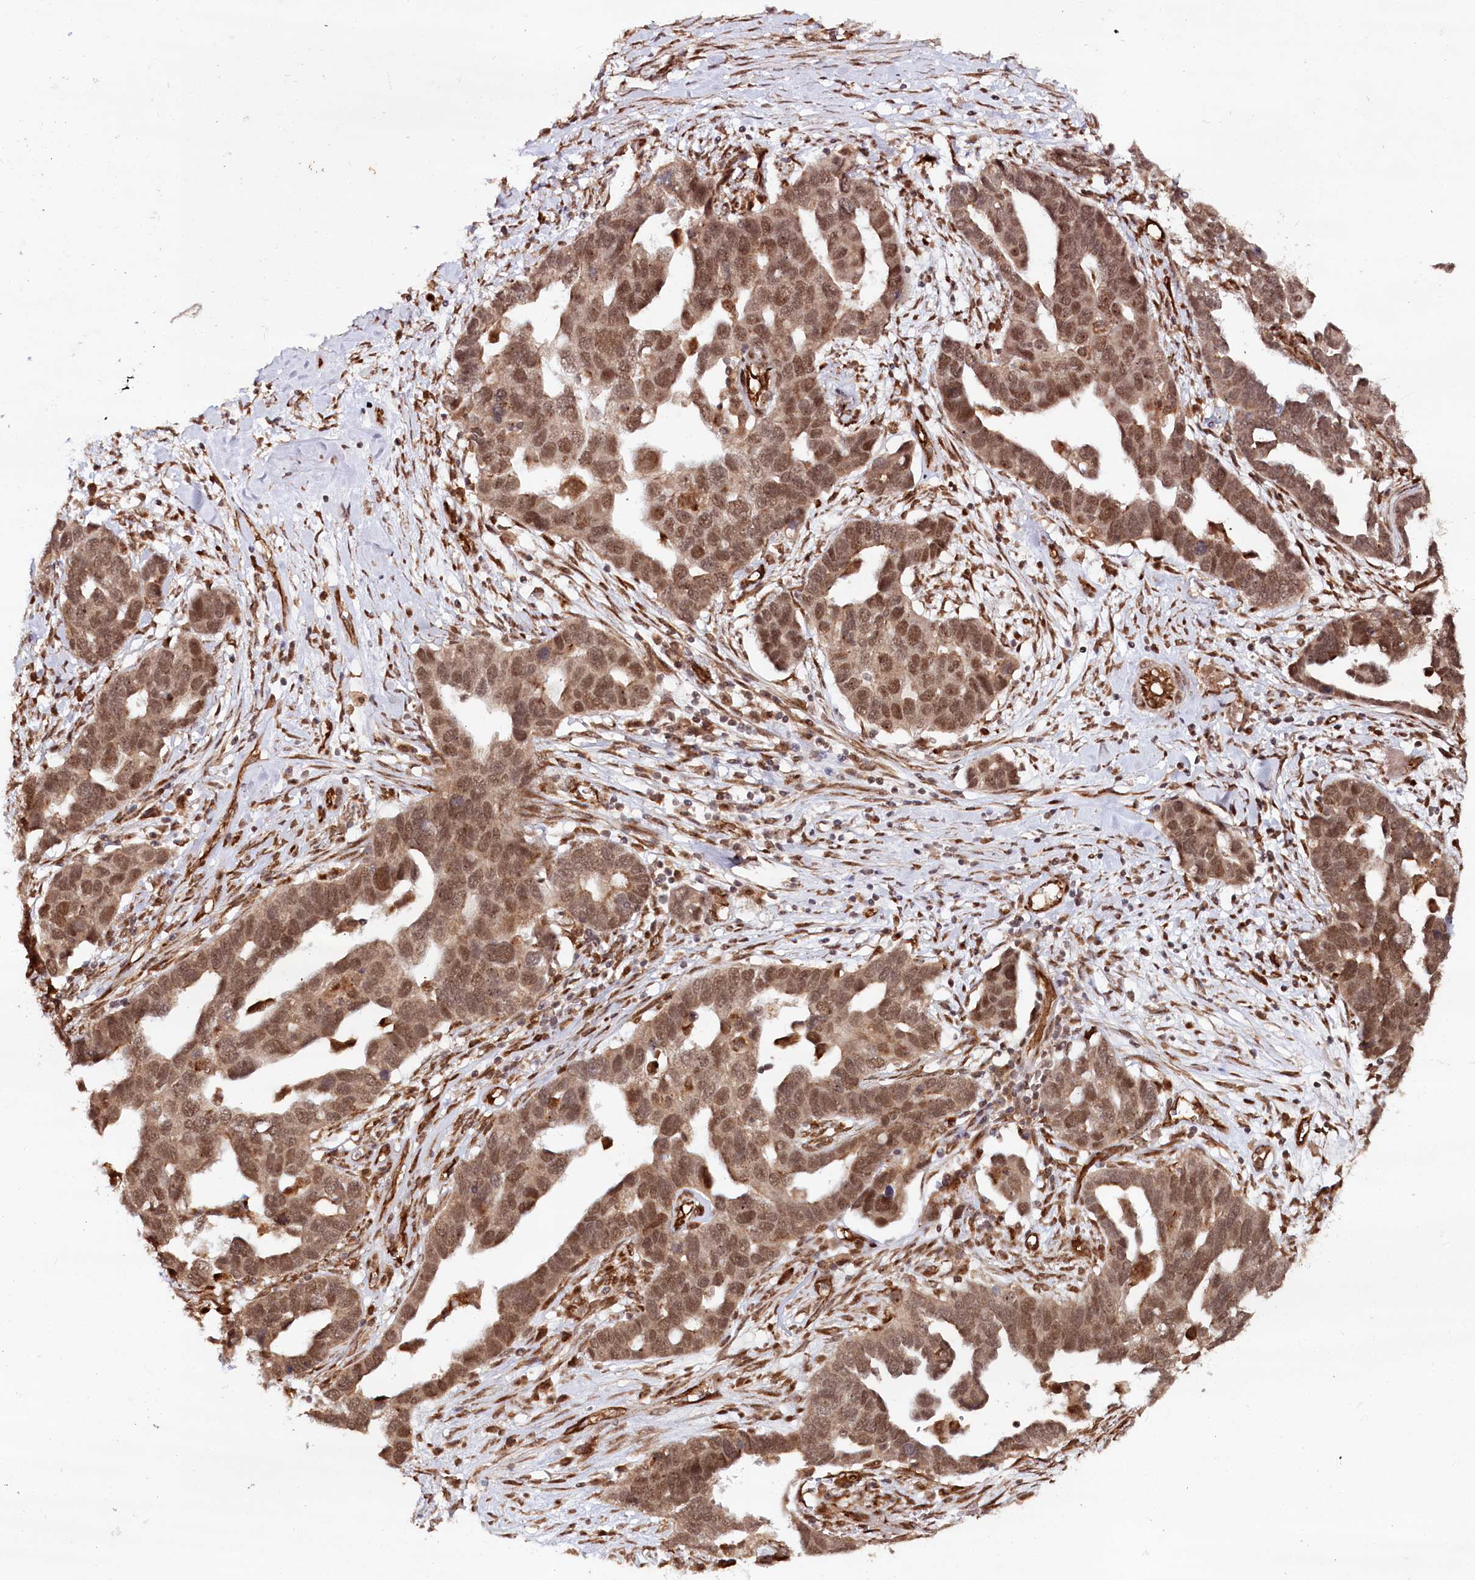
{"staining": {"intensity": "moderate", "quantity": ">75%", "location": "nuclear"}, "tissue": "ovarian cancer", "cell_type": "Tumor cells", "image_type": "cancer", "snomed": [{"axis": "morphology", "description": "Cystadenocarcinoma, serous, NOS"}, {"axis": "topography", "description": "Ovary"}], "caption": "The photomicrograph demonstrates a brown stain indicating the presence of a protein in the nuclear of tumor cells in ovarian cancer (serous cystadenocarcinoma).", "gene": "ALKBH8", "patient": {"sex": "female", "age": 54}}